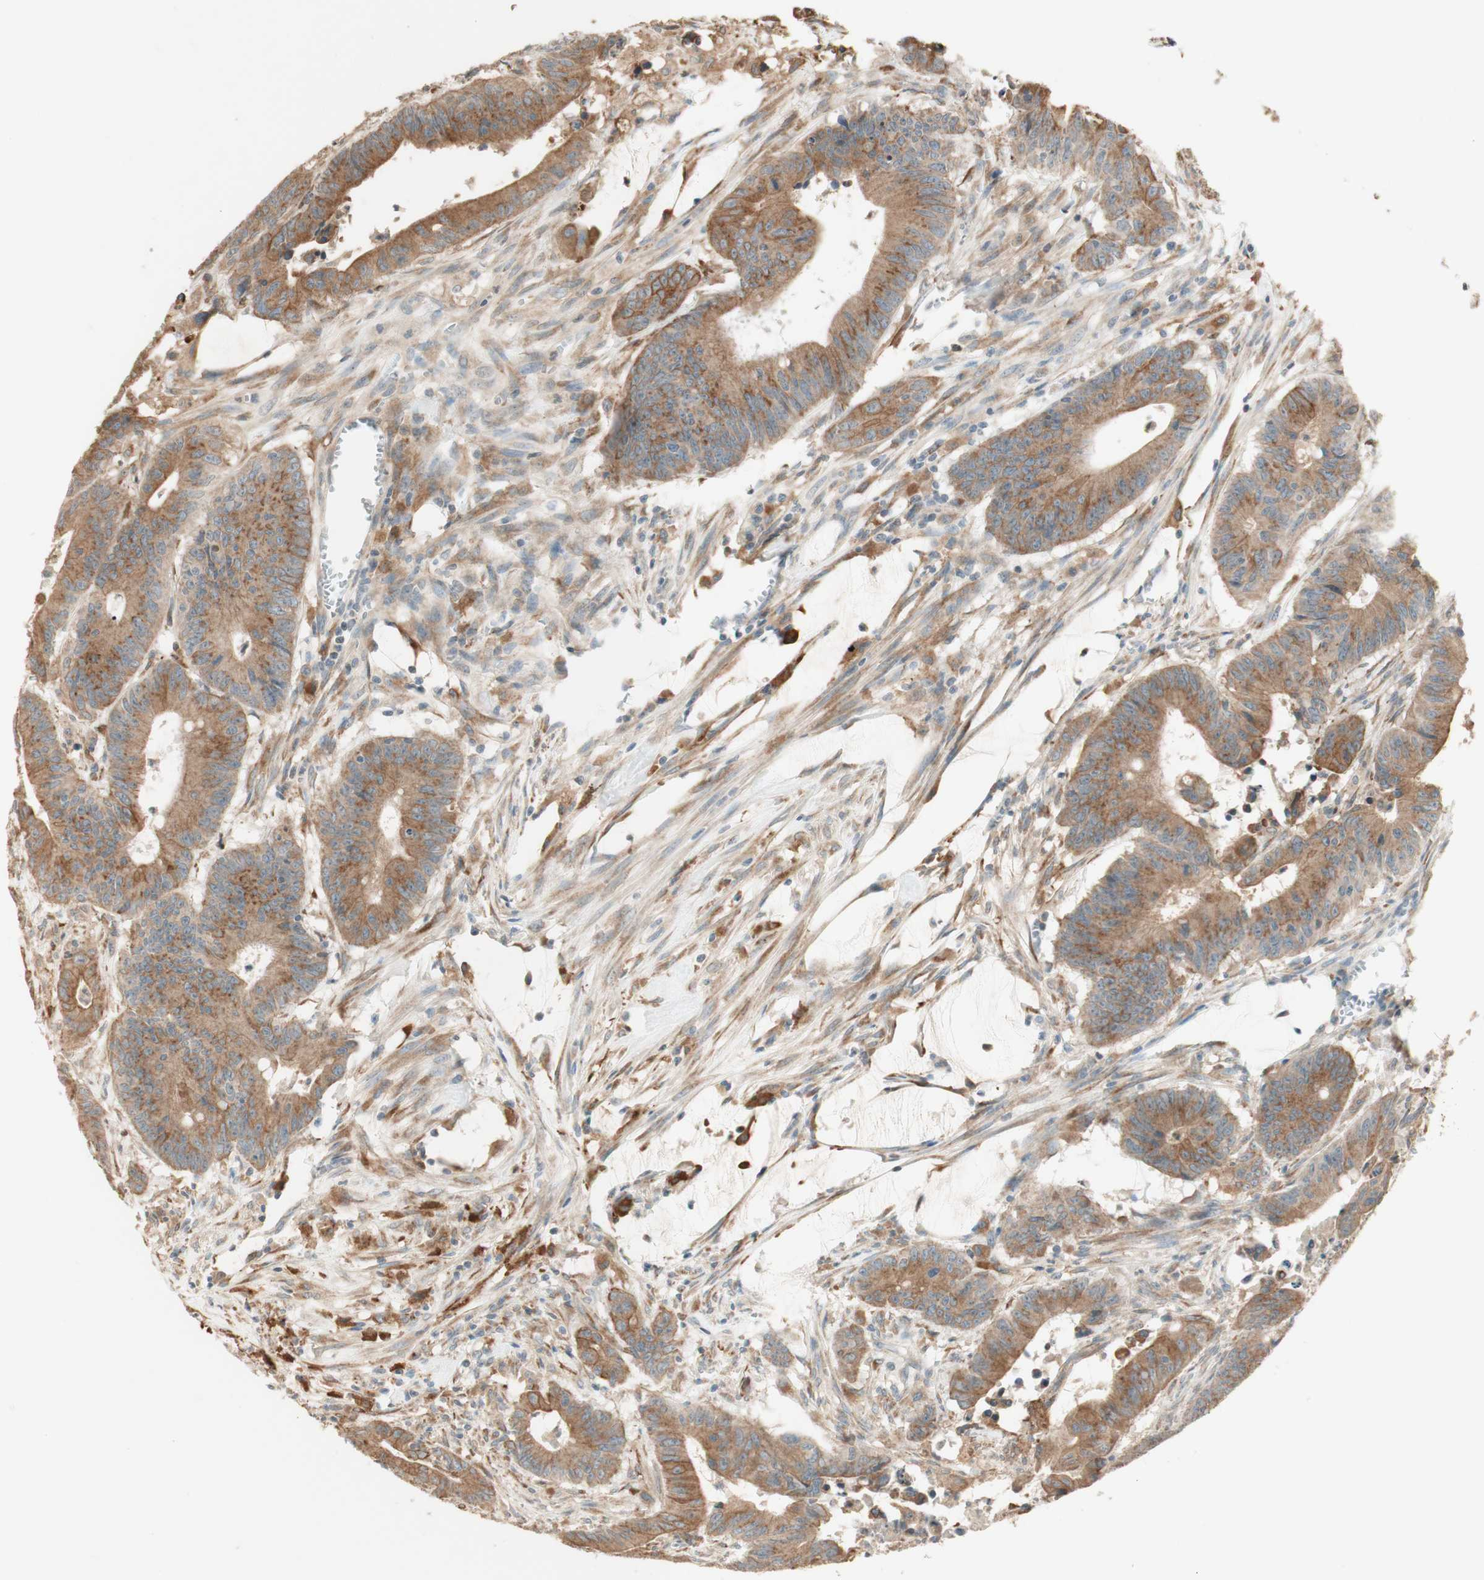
{"staining": {"intensity": "moderate", "quantity": ">75%", "location": "cytoplasmic/membranous"}, "tissue": "colorectal cancer", "cell_type": "Tumor cells", "image_type": "cancer", "snomed": [{"axis": "morphology", "description": "Adenocarcinoma, NOS"}, {"axis": "topography", "description": "Colon"}], "caption": "Moderate cytoplasmic/membranous staining for a protein is seen in approximately >75% of tumor cells of colorectal adenocarcinoma using immunohistochemistry.", "gene": "CLCN2", "patient": {"sex": "male", "age": 45}}